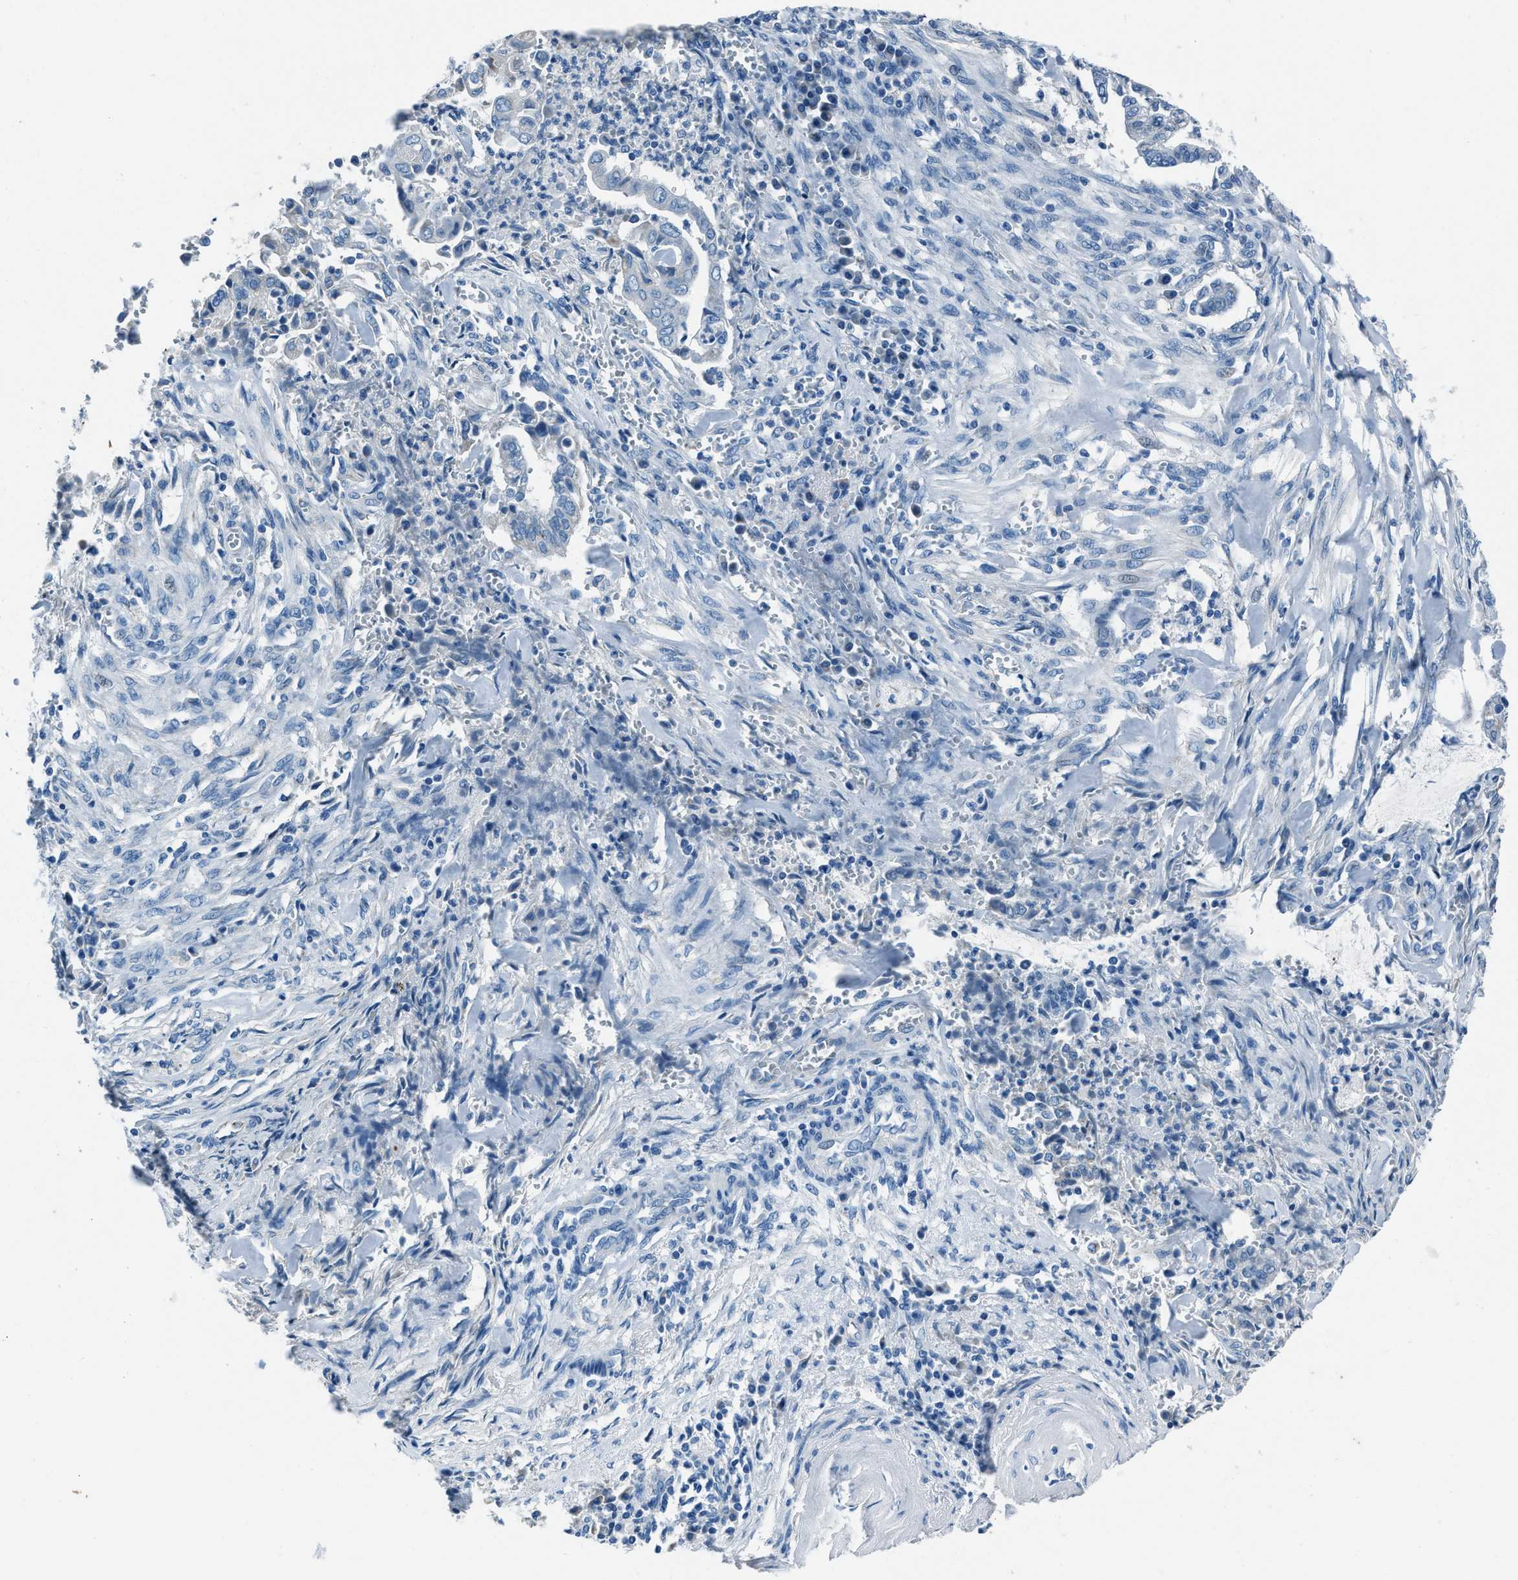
{"staining": {"intensity": "negative", "quantity": "none", "location": "none"}, "tissue": "cervical cancer", "cell_type": "Tumor cells", "image_type": "cancer", "snomed": [{"axis": "morphology", "description": "Adenocarcinoma, NOS"}, {"axis": "topography", "description": "Cervix"}], "caption": "Immunohistochemical staining of human cervical cancer demonstrates no significant staining in tumor cells. (Brightfield microscopy of DAB immunohistochemistry (IHC) at high magnification).", "gene": "AMACR", "patient": {"sex": "female", "age": 44}}